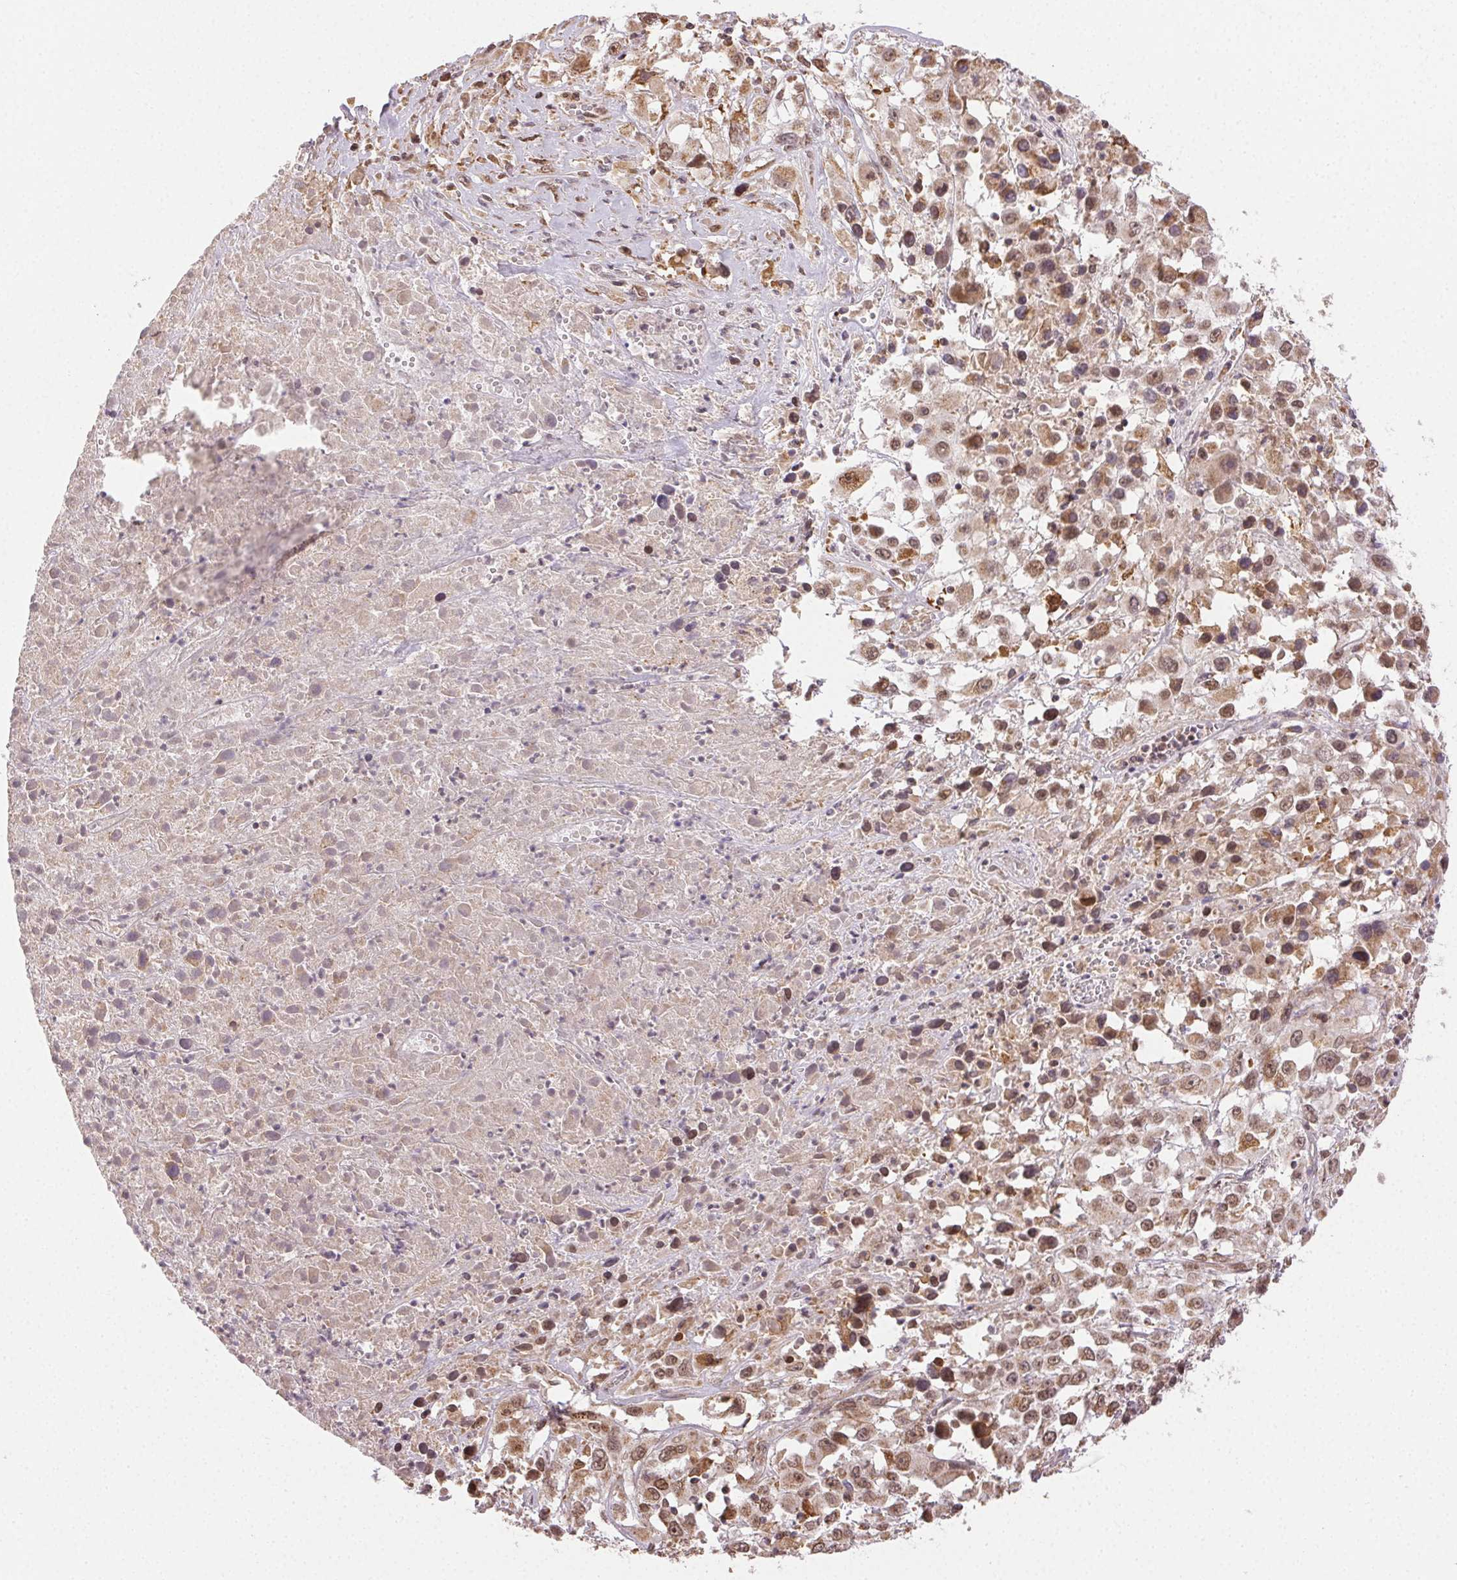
{"staining": {"intensity": "moderate", "quantity": ">75%", "location": "cytoplasmic/membranous,nuclear"}, "tissue": "melanoma", "cell_type": "Tumor cells", "image_type": "cancer", "snomed": [{"axis": "morphology", "description": "Malignant melanoma, Metastatic site"}, {"axis": "topography", "description": "Soft tissue"}], "caption": "An image of malignant melanoma (metastatic site) stained for a protein shows moderate cytoplasmic/membranous and nuclear brown staining in tumor cells.", "gene": "PIWIL4", "patient": {"sex": "male", "age": 50}}